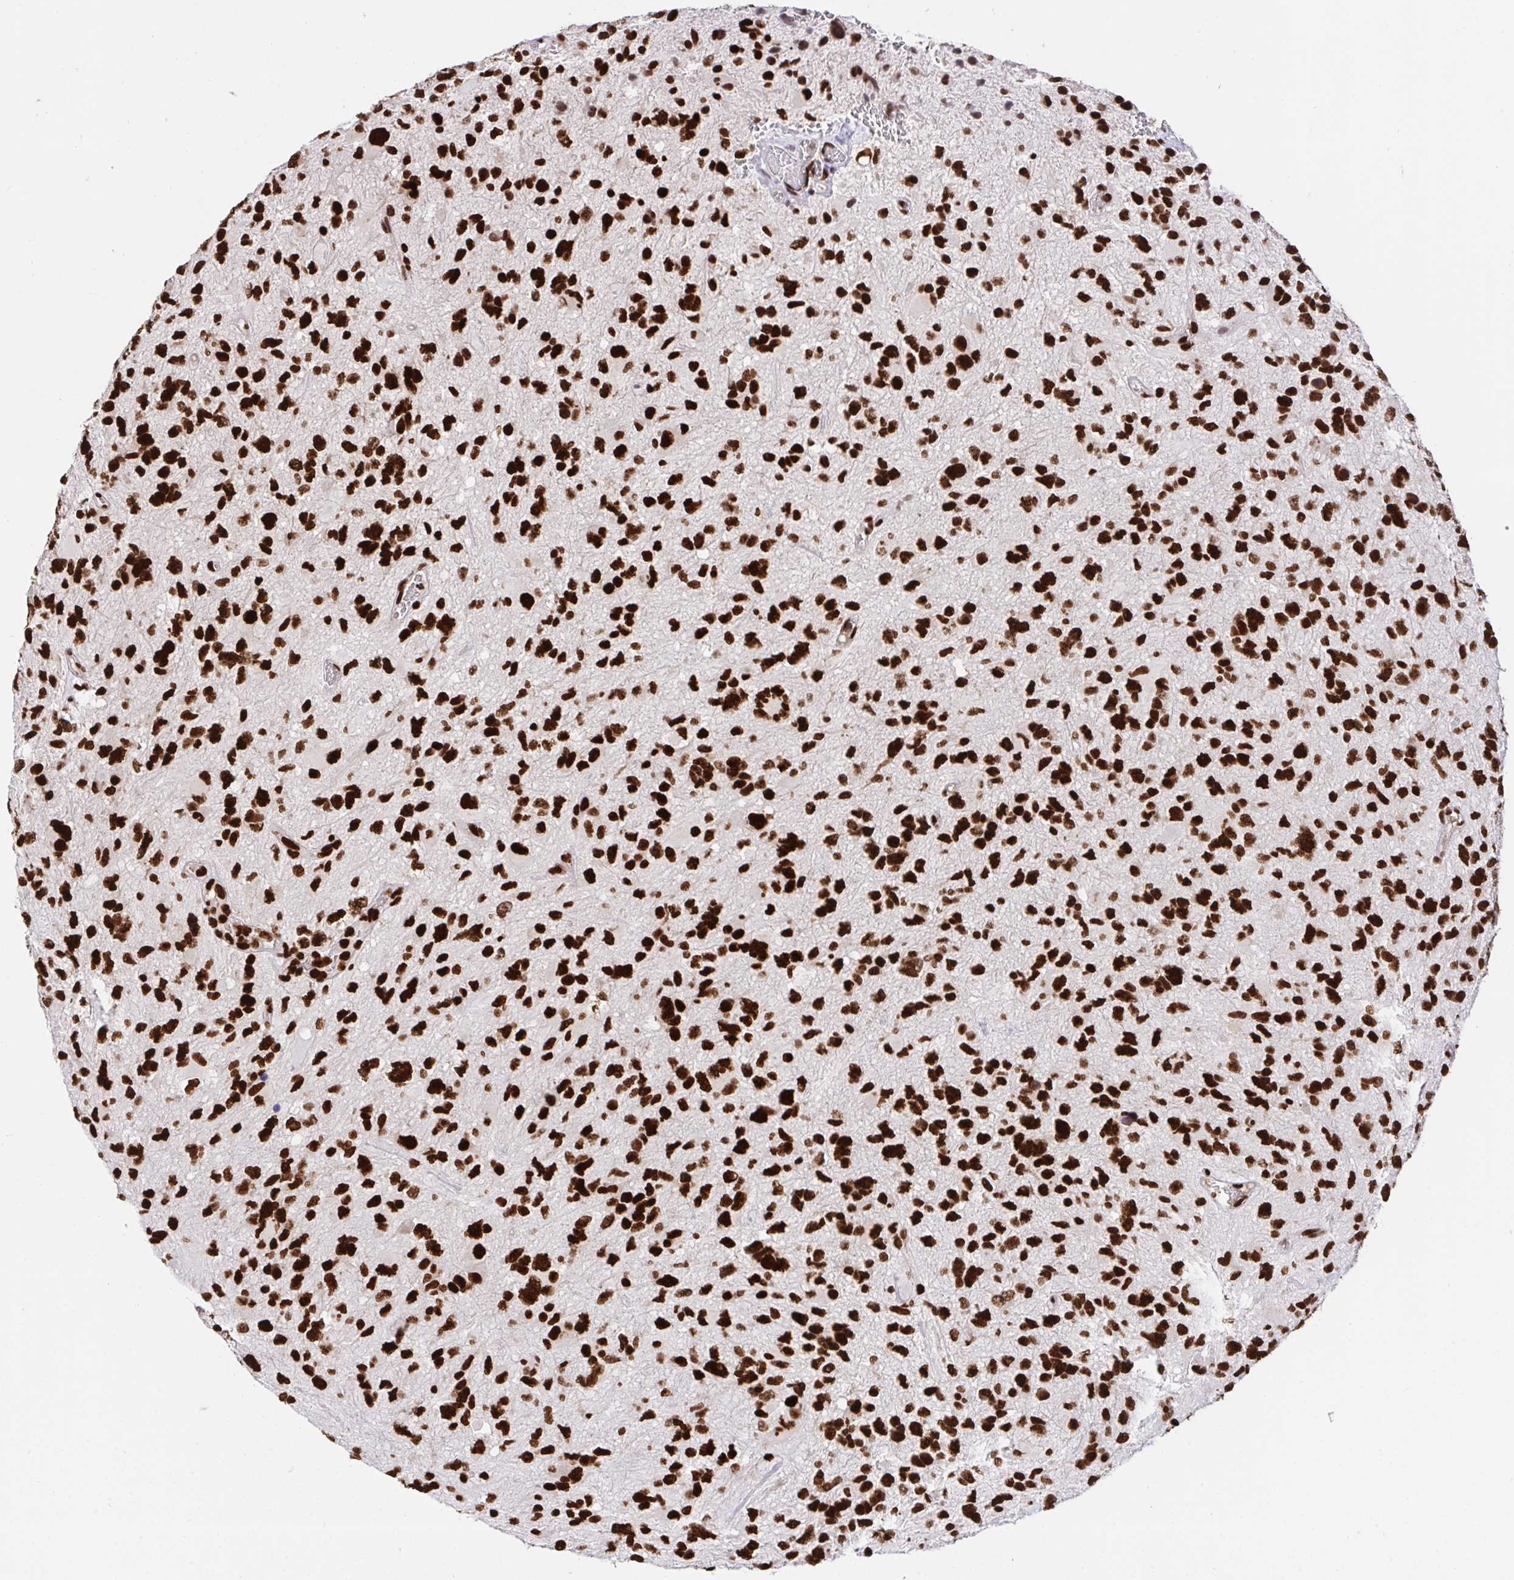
{"staining": {"intensity": "strong", "quantity": ">75%", "location": "nuclear"}, "tissue": "glioma", "cell_type": "Tumor cells", "image_type": "cancer", "snomed": [{"axis": "morphology", "description": "Glioma, malignant, High grade"}, {"axis": "topography", "description": "Brain"}], "caption": "This is a photomicrograph of IHC staining of malignant glioma (high-grade), which shows strong positivity in the nuclear of tumor cells.", "gene": "HNRNPL", "patient": {"sex": "female", "age": 11}}